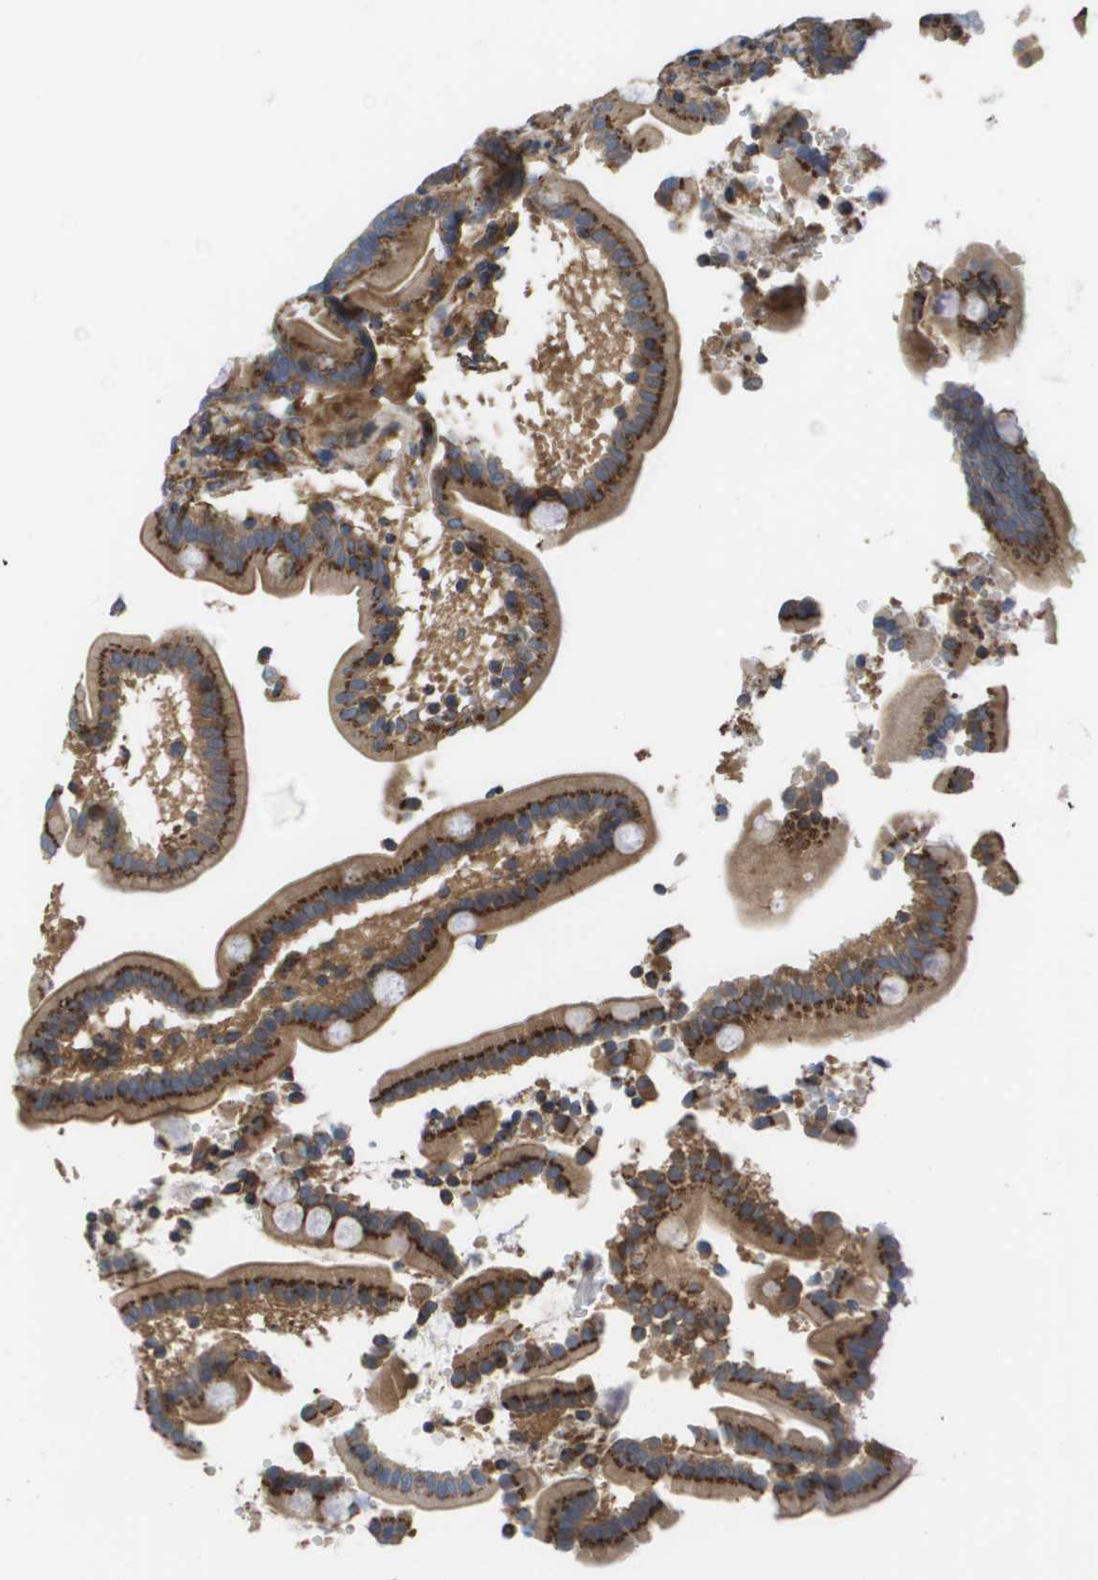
{"staining": {"intensity": "moderate", "quantity": ">75%", "location": "cytoplasmic/membranous"}, "tissue": "duodenum", "cell_type": "Glandular cells", "image_type": "normal", "snomed": [{"axis": "morphology", "description": "Normal tissue, NOS"}, {"axis": "topography", "description": "Duodenum"}], "caption": "The micrograph displays staining of normal duodenum, revealing moderate cytoplasmic/membranous protein expression (brown color) within glandular cells. Immunohistochemistry stains the protein of interest in brown and the nuclei are stained blue.", "gene": "BST2", "patient": {"sex": "male", "age": 54}}